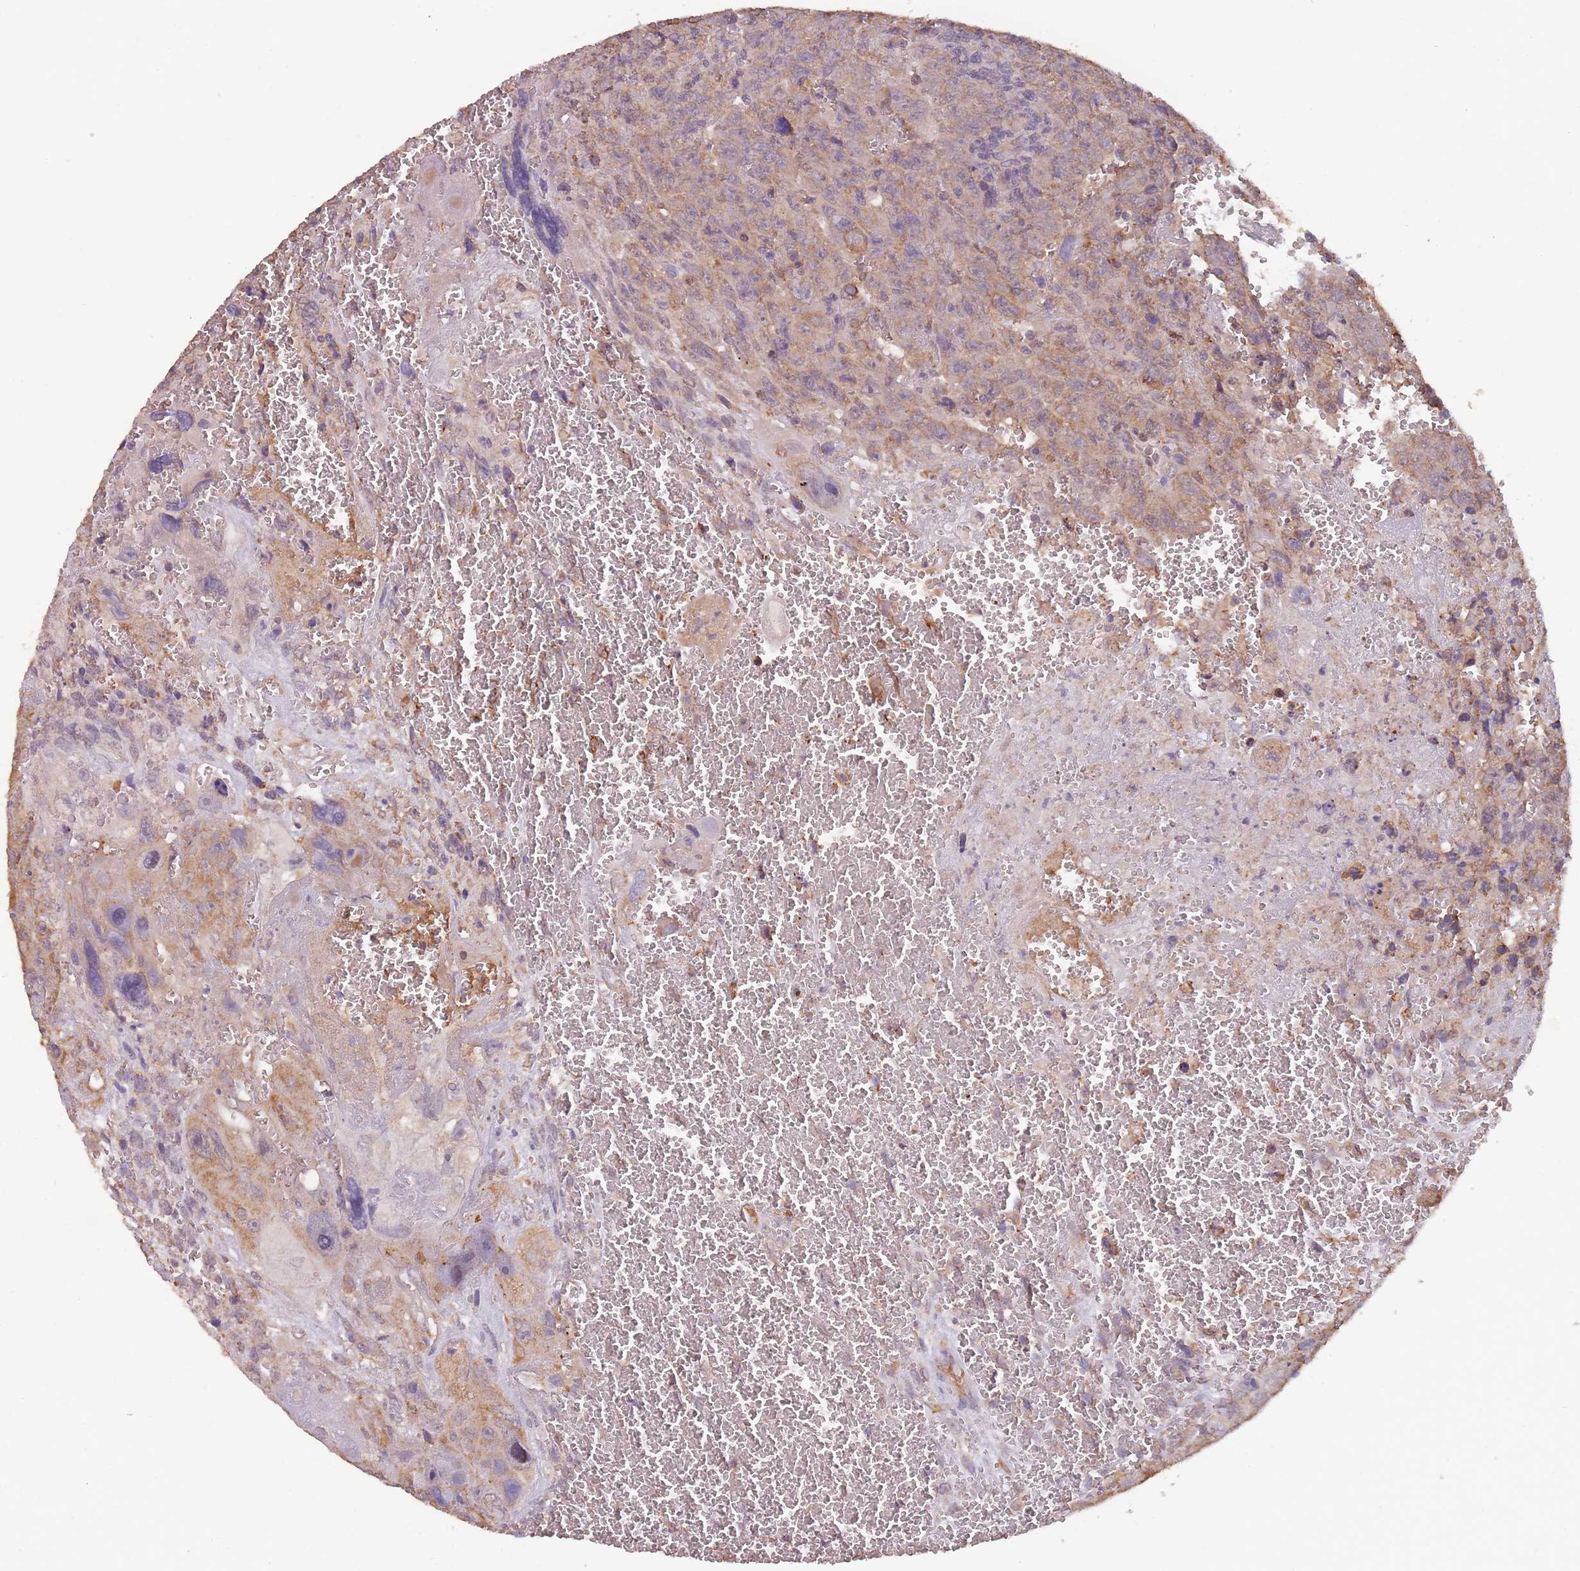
{"staining": {"intensity": "weak", "quantity": ">75%", "location": "cytoplasmic/membranous"}, "tissue": "testis cancer", "cell_type": "Tumor cells", "image_type": "cancer", "snomed": [{"axis": "morphology", "description": "Carcinoma, Embryonal, NOS"}, {"axis": "topography", "description": "Testis"}], "caption": "Embryonal carcinoma (testis) stained with DAB (3,3'-diaminobenzidine) immunohistochemistry (IHC) exhibits low levels of weak cytoplasmic/membranous expression in approximately >75% of tumor cells.", "gene": "SANBR", "patient": {"sex": "male", "age": 28}}